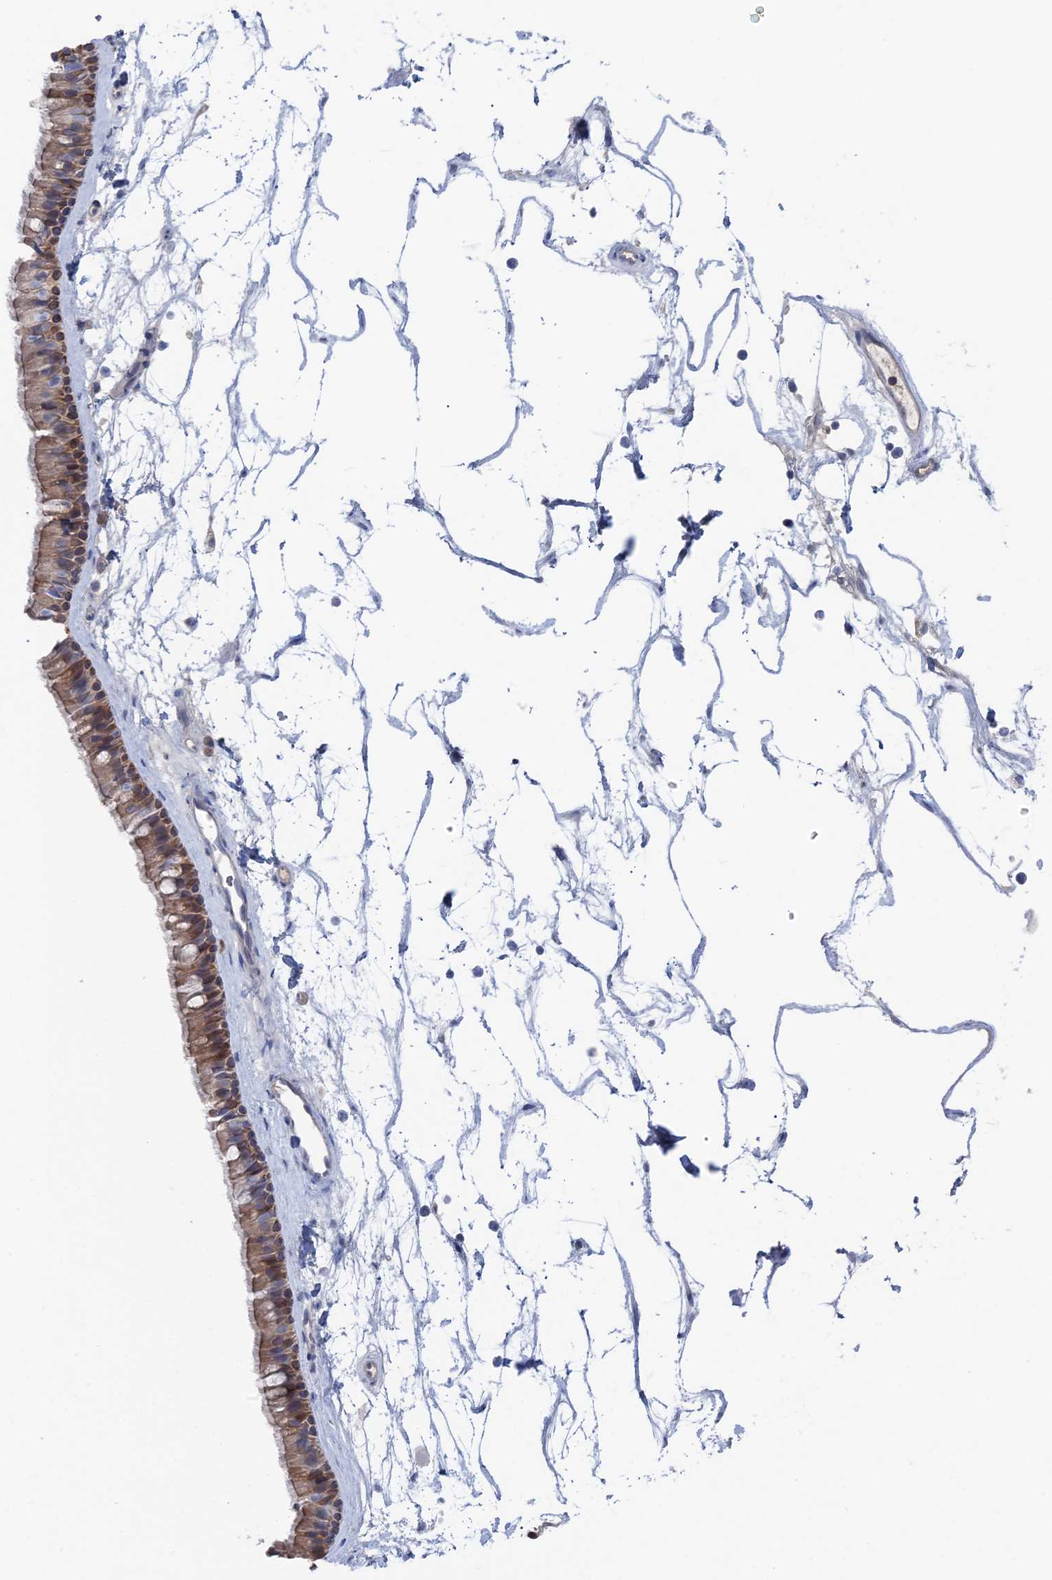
{"staining": {"intensity": "moderate", "quantity": ">75%", "location": "cytoplasmic/membranous"}, "tissue": "nasopharynx", "cell_type": "Respiratory epithelial cells", "image_type": "normal", "snomed": [{"axis": "morphology", "description": "Normal tissue, NOS"}, {"axis": "topography", "description": "Nasopharynx"}], "caption": "Nasopharynx stained with DAB immunohistochemistry displays medium levels of moderate cytoplasmic/membranous staining in approximately >75% of respiratory epithelial cells. (DAB (3,3'-diaminobenzidine) IHC with brightfield microscopy, high magnification).", "gene": "IRGQ", "patient": {"sex": "male", "age": 64}}